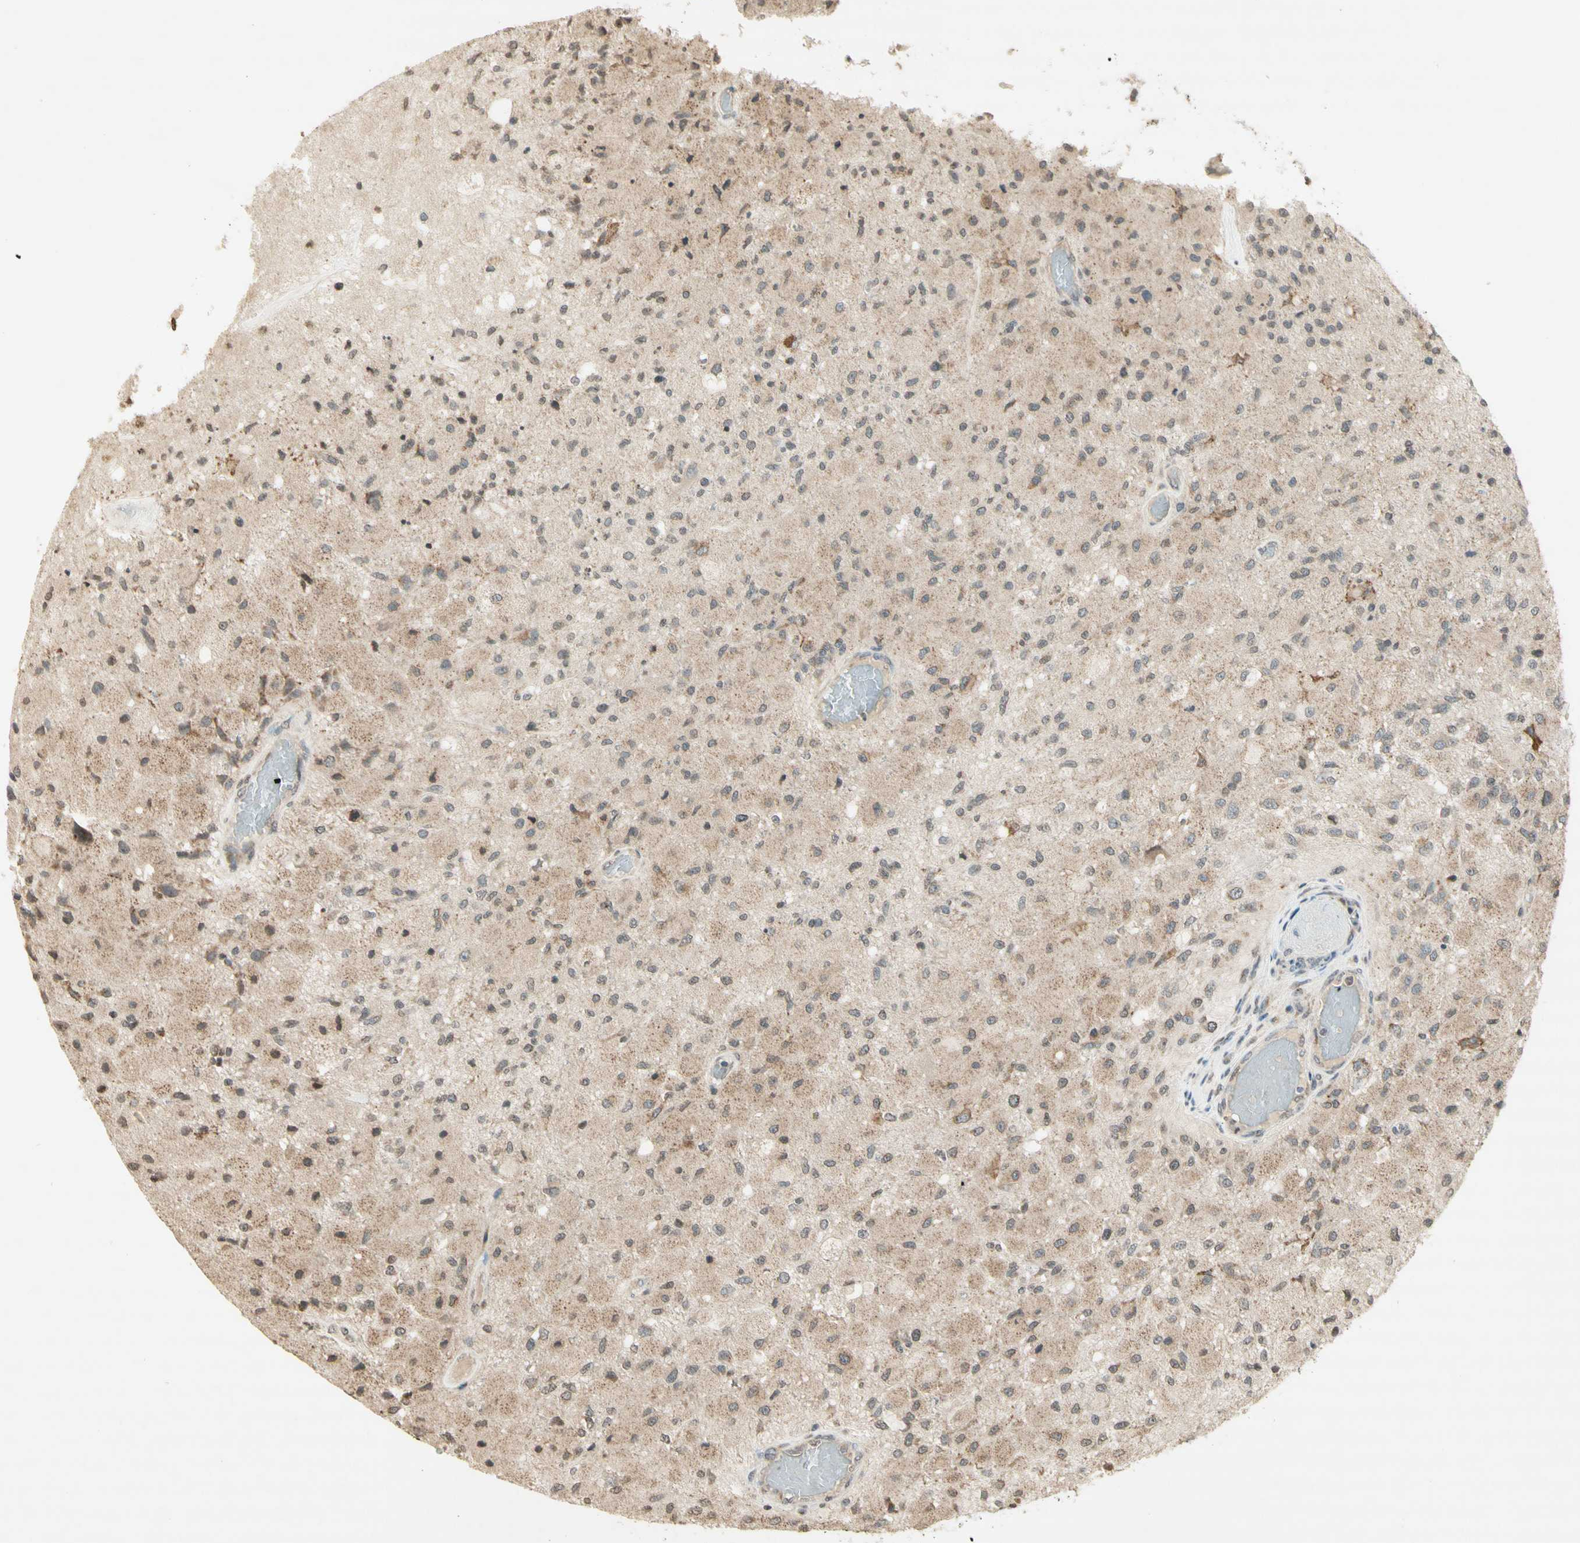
{"staining": {"intensity": "weak", "quantity": "25%-75%", "location": "cytoplasmic/membranous,nuclear"}, "tissue": "glioma", "cell_type": "Tumor cells", "image_type": "cancer", "snomed": [{"axis": "morphology", "description": "Normal tissue, NOS"}, {"axis": "morphology", "description": "Glioma, malignant, High grade"}, {"axis": "topography", "description": "Cerebral cortex"}], "caption": "Protein expression analysis of human malignant glioma (high-grade) reveals weak cytoplasmic/membranous and nuclear staining in approximately 25%-75% of tumor cells.", "gene": "CCNI", "patient": {"sex": "male", "age": 77}}